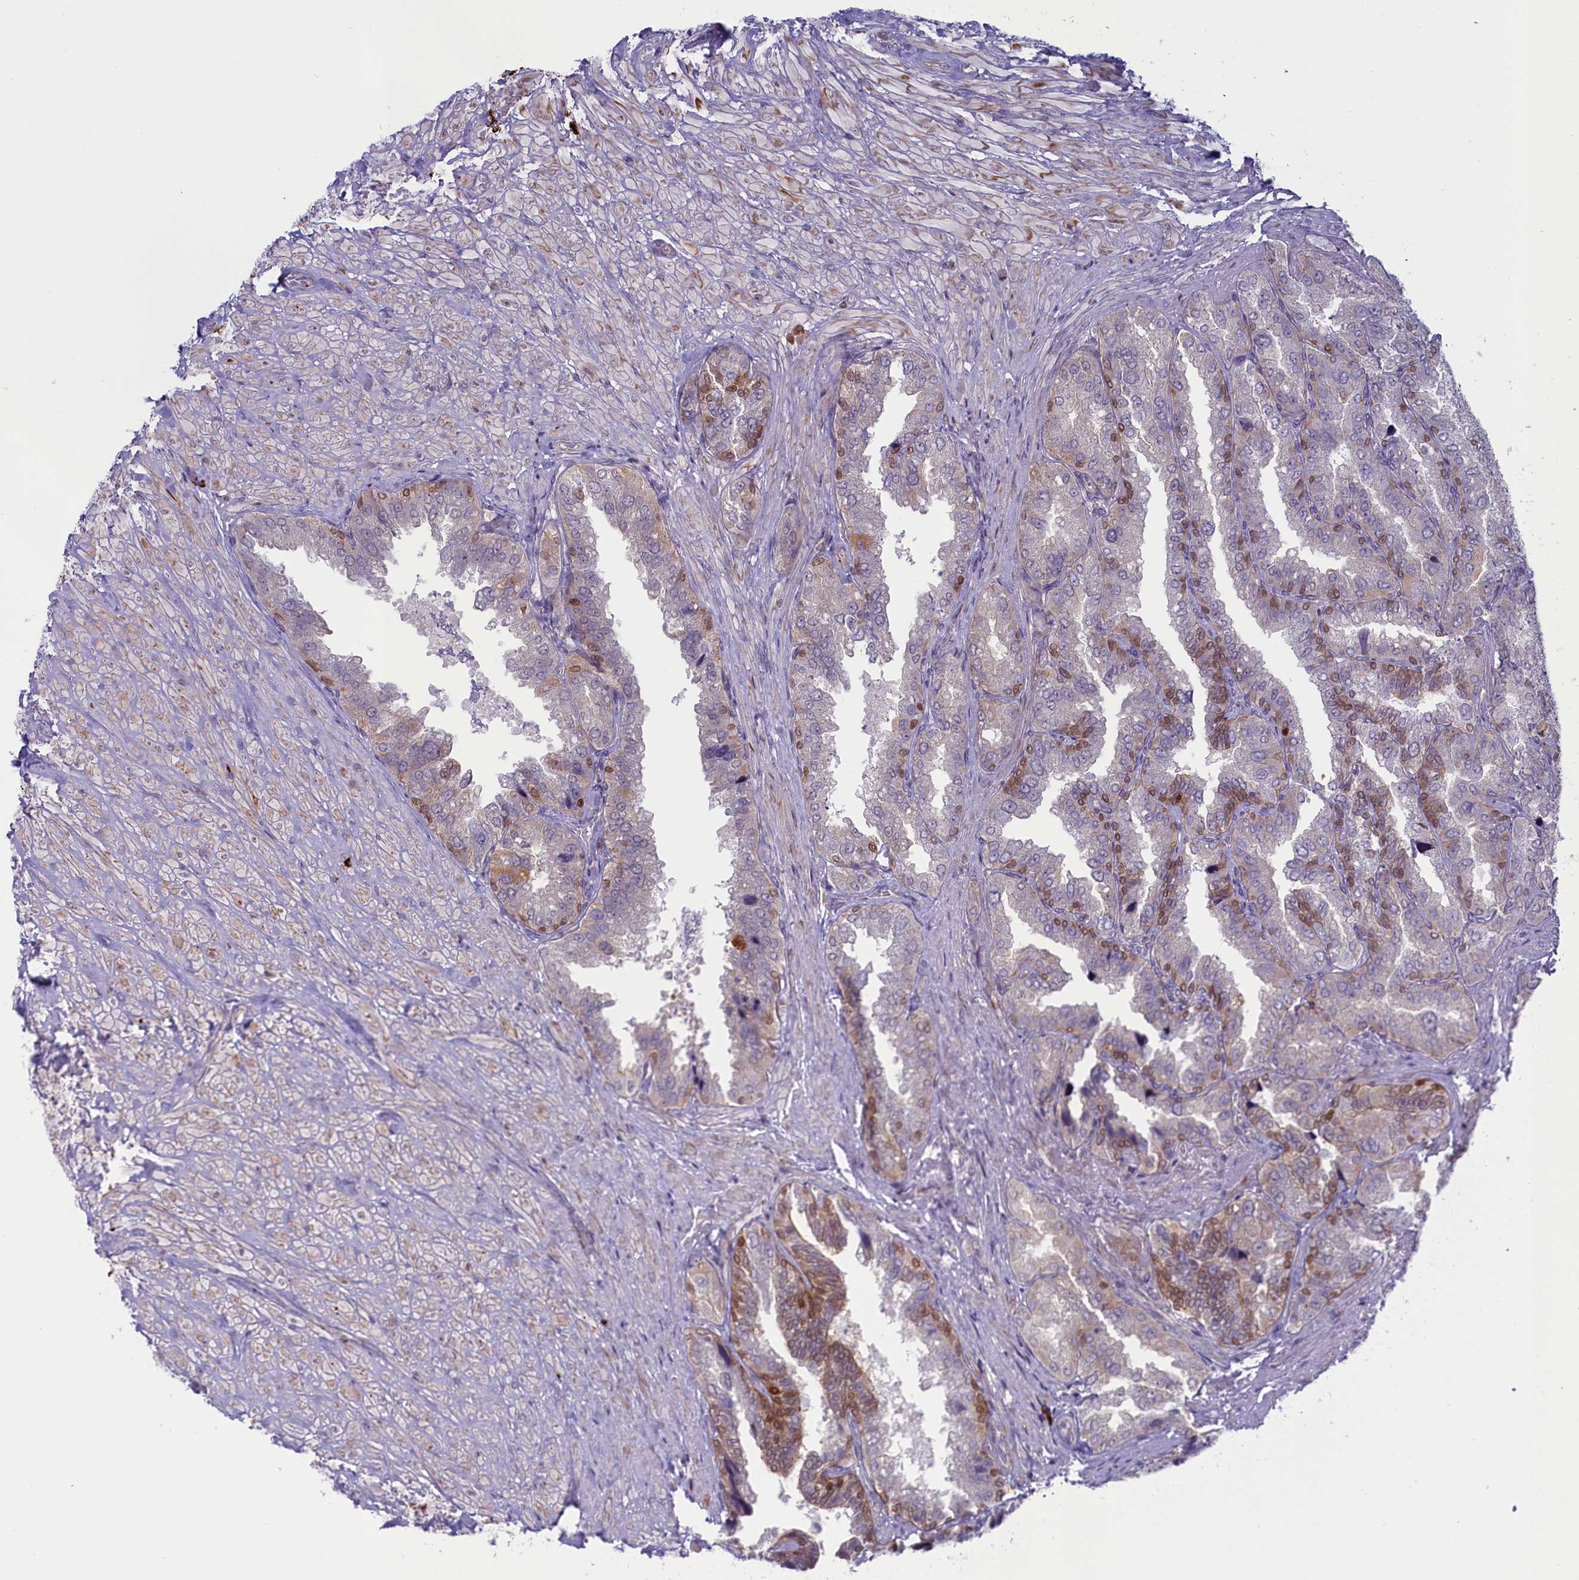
{"staining": {"intensity": "moderate", "quantity": "25%-75%", "location": "nuclear"}, "tissue": "seminal vesicle", "cell_type": "Glandular cells", "image_type": "normal", "snomed": [{"axis": "morphology", "description": "Normal tissue, NOS"}, {"axis": "topography", "description": "Seminal veicle"}, {"axis": "topography", "description": "Peripheral nerve tissue"}], "caption": "An image showing moderate nuclear positivity in about 25%-75% of glandular cells in normal seminal vesicle, as visualized by brown immunohistochemical staining.", "gene": "CCL23", "patient": {"sex": "male", "age": 63}}